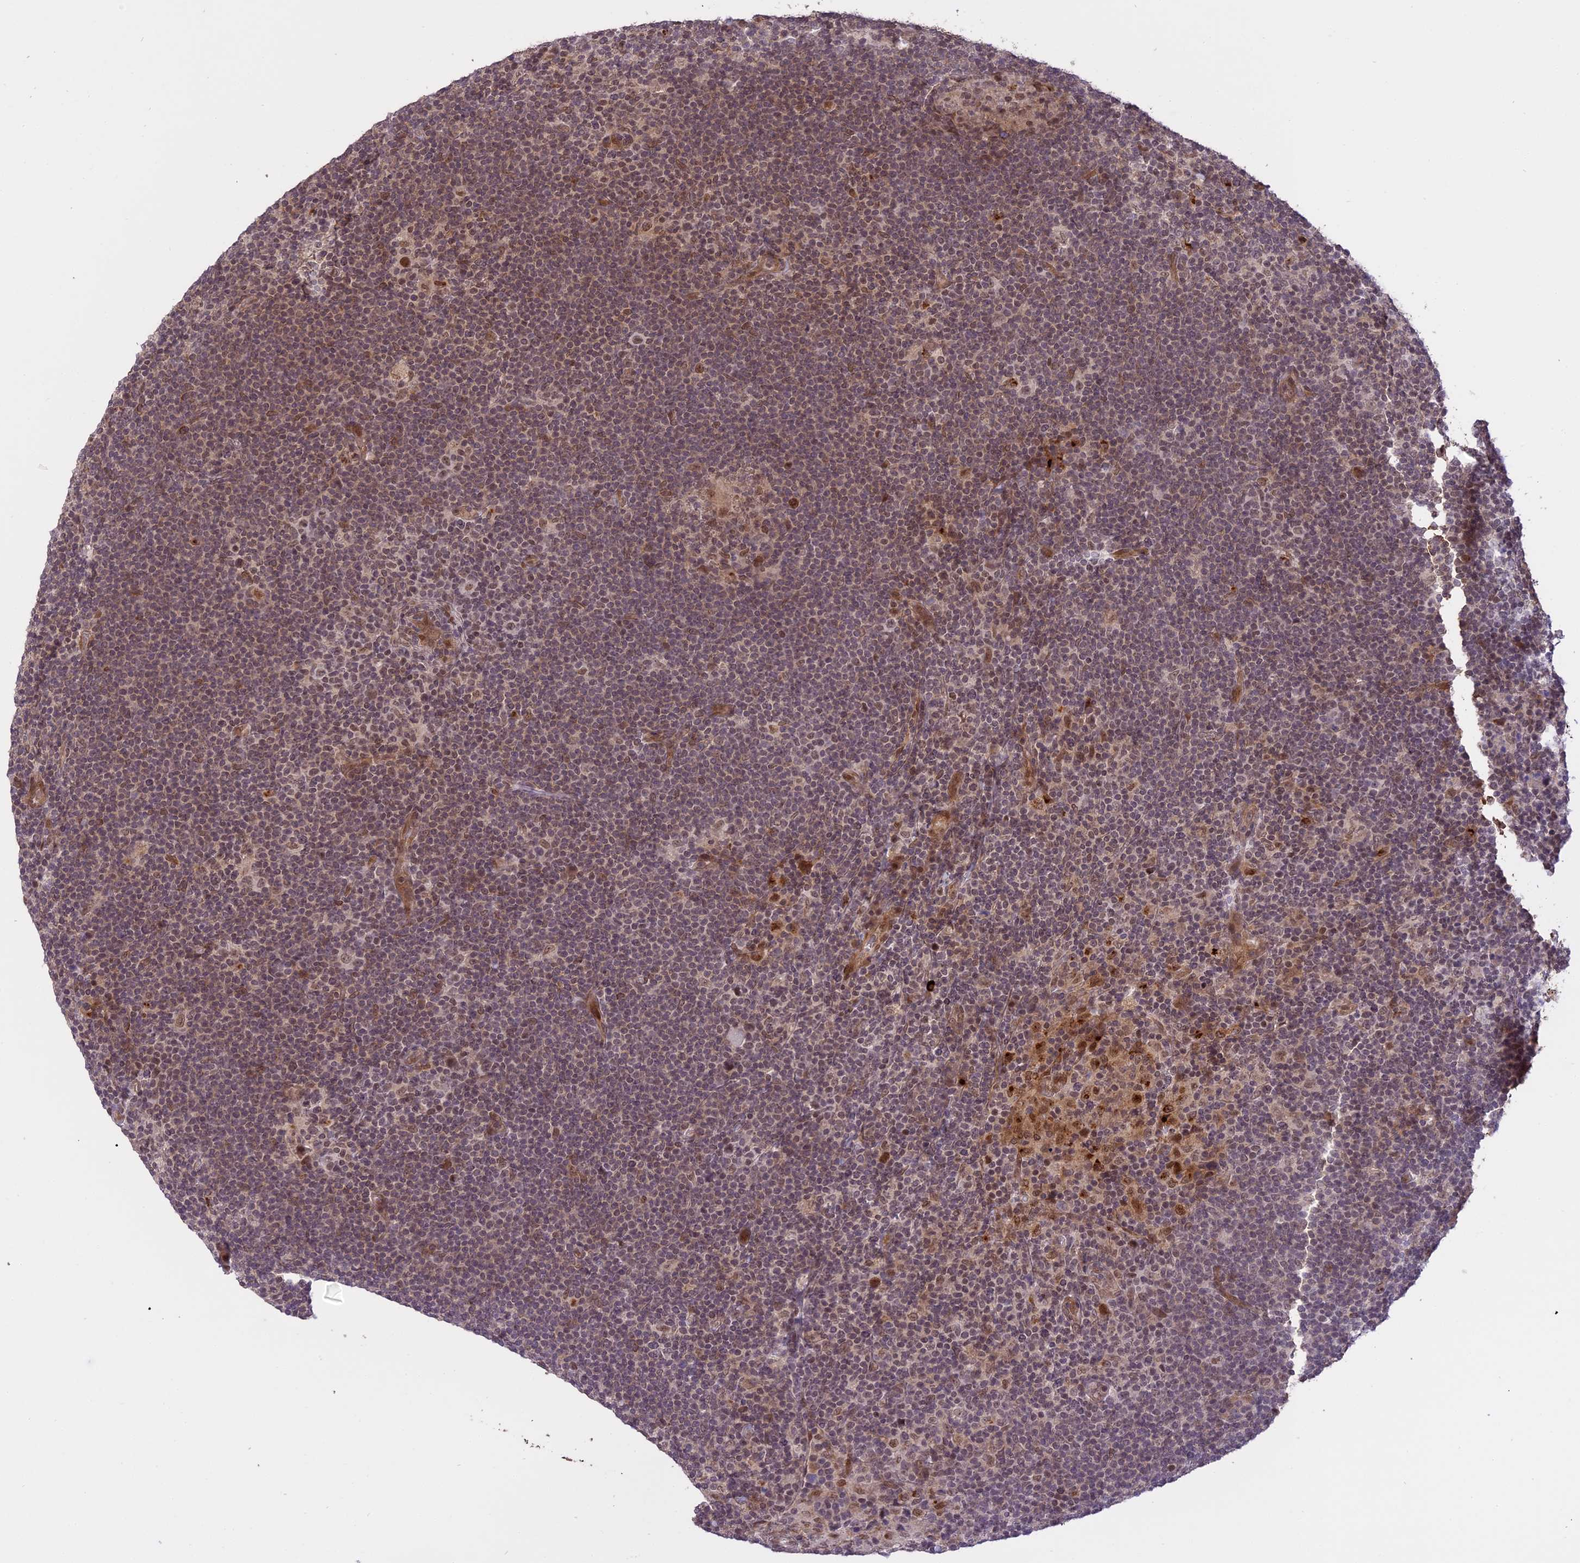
{"staining": {"intensity": "weak", "quantity": ">75%", "location": "nuclear"}, "tissue": "lymphoma", "cell_type": "Tumor cells", "image_type": "cancer", "snomed": [{"axis": "morphology", "description": "Hodgkin's disease, NOS"}, {"axis": "topography", "description": "Lymph node"}], "caption": "Tumor cells reveal low levels of weak nuclear expression in about >75% of cells in human Hodgkin's disease.", "gene": "PRELID2", "patient": {"sex": "female", "age": 57}}